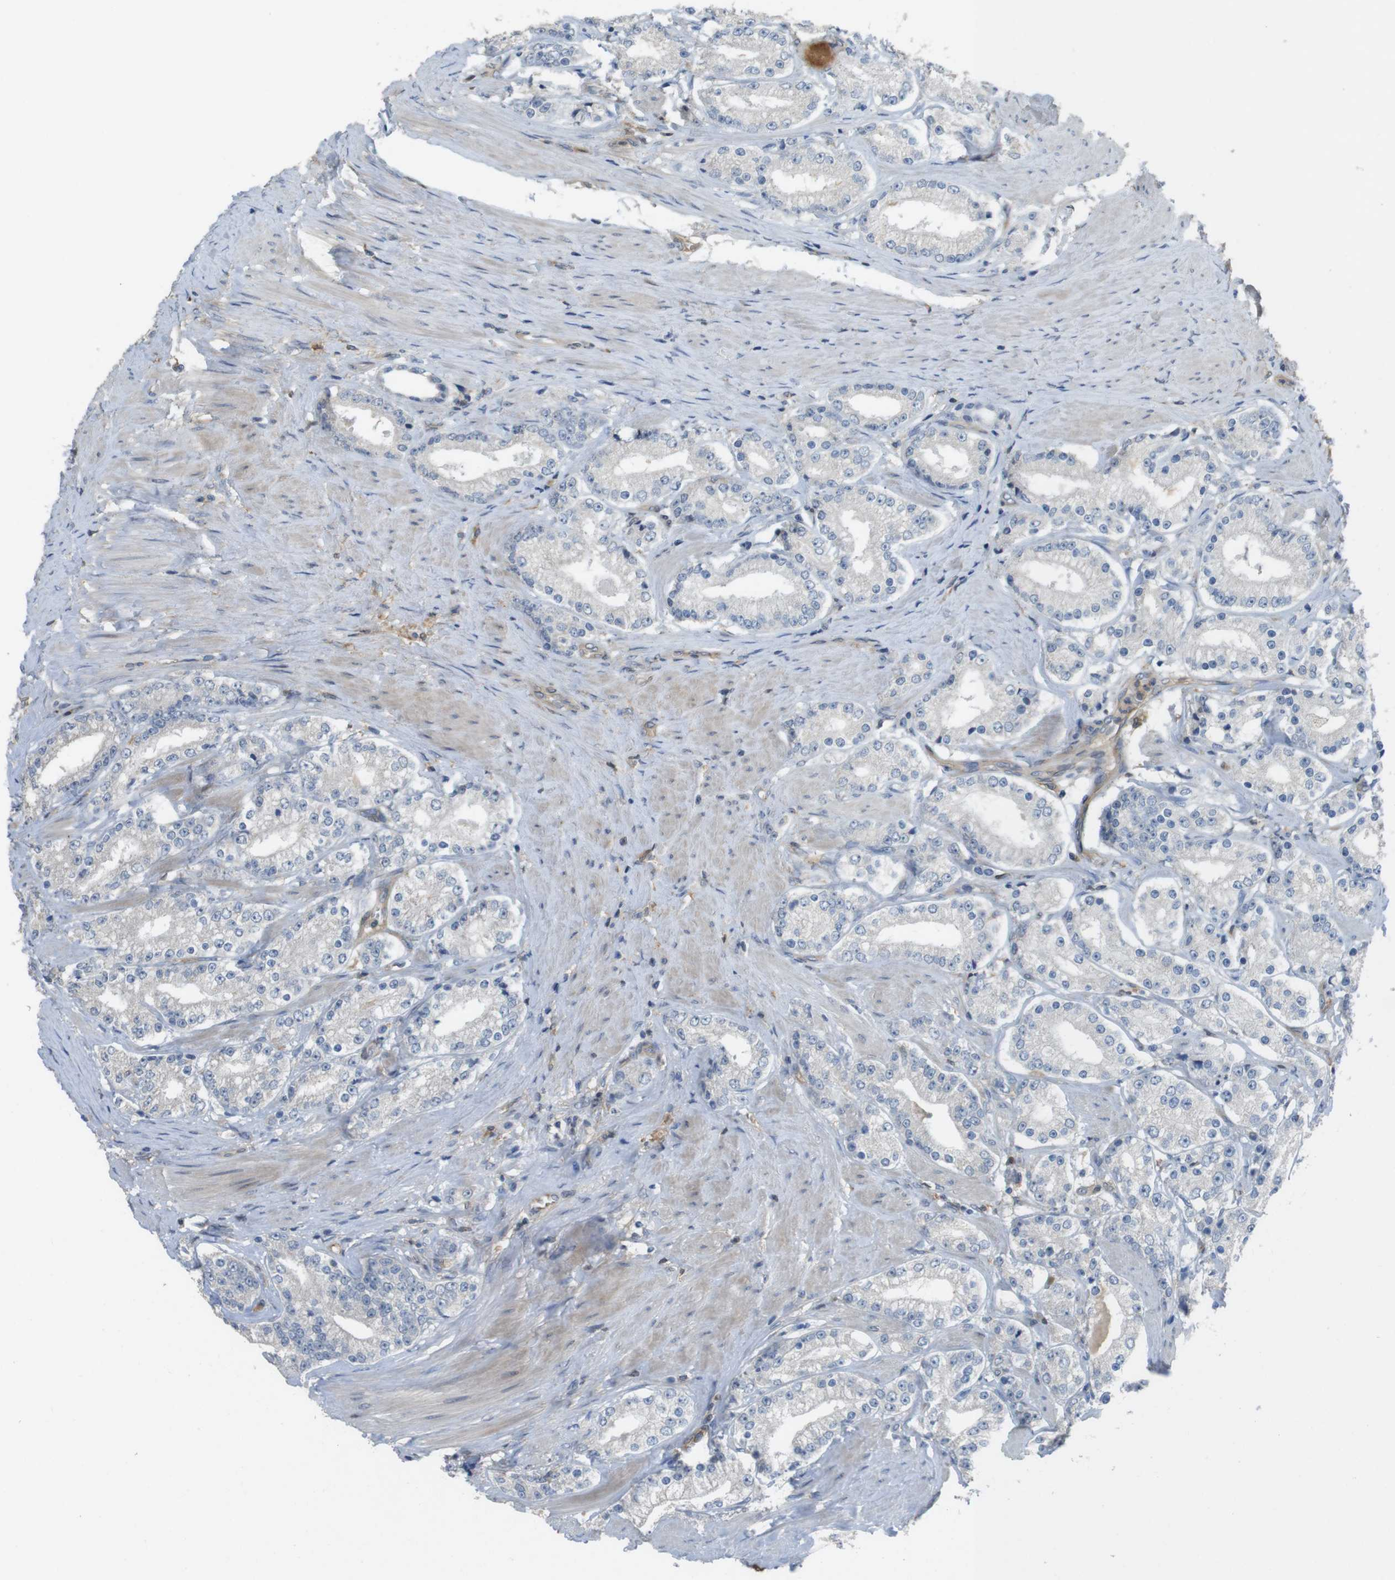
{"staining": {"intensity": "negative", "quantity": "none", "location": "none"}, "tissue": "prostate cancer", "cell_type": "Tumor cells", "image_type": "cancer", "snomed": [{"axis": "morphology", "description": "Adenocarcinoma, Low grade"}, {"axis": "topography", "description": "Prostate"}], "caption": "The micrograph demonstrates no staining of tumor cells in prostate low-grade adenocarcinoma.", "gene": "PCDH10", "patient": {"sex": "male", "age": 63}}